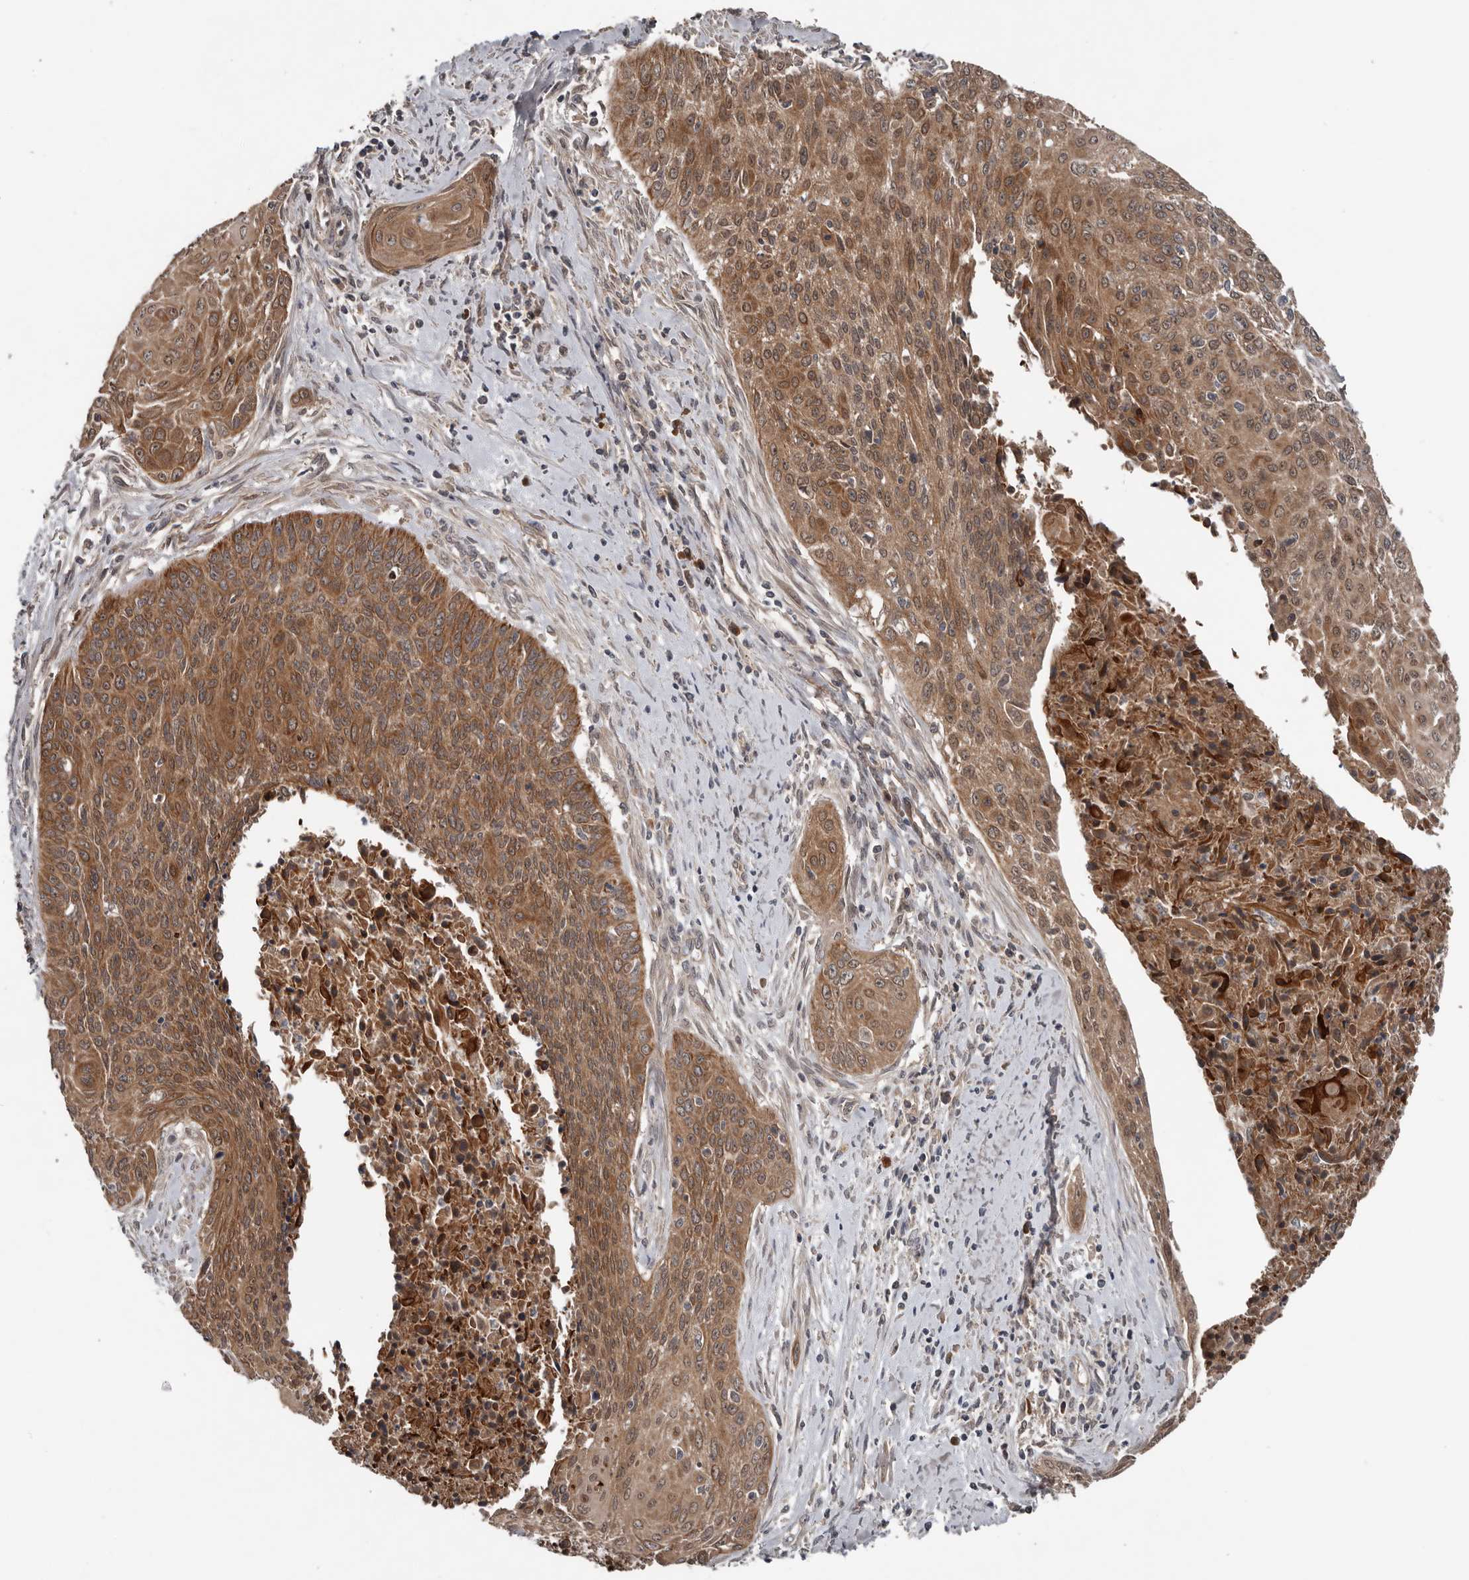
{"staining": {"intensity": "strong", "quantity": ">75%", "location": "cytoplasmic/membranous"}, "tissue": "cervical cancer", "cell_type": "Tumor cells", "image_type": "cancer", "snomed": [{"axis": "morphology", "description": "Squamous cell carcinoma, NOS"}, {"axis": "topography", "description": "Cervix"}], "caption": "Cervical squamous cell carcinoma stained with a protein marker shows strong staining in tumor cells.", "gene": "DNAJB4", "patient": {"sex": "female", "age": 55}}